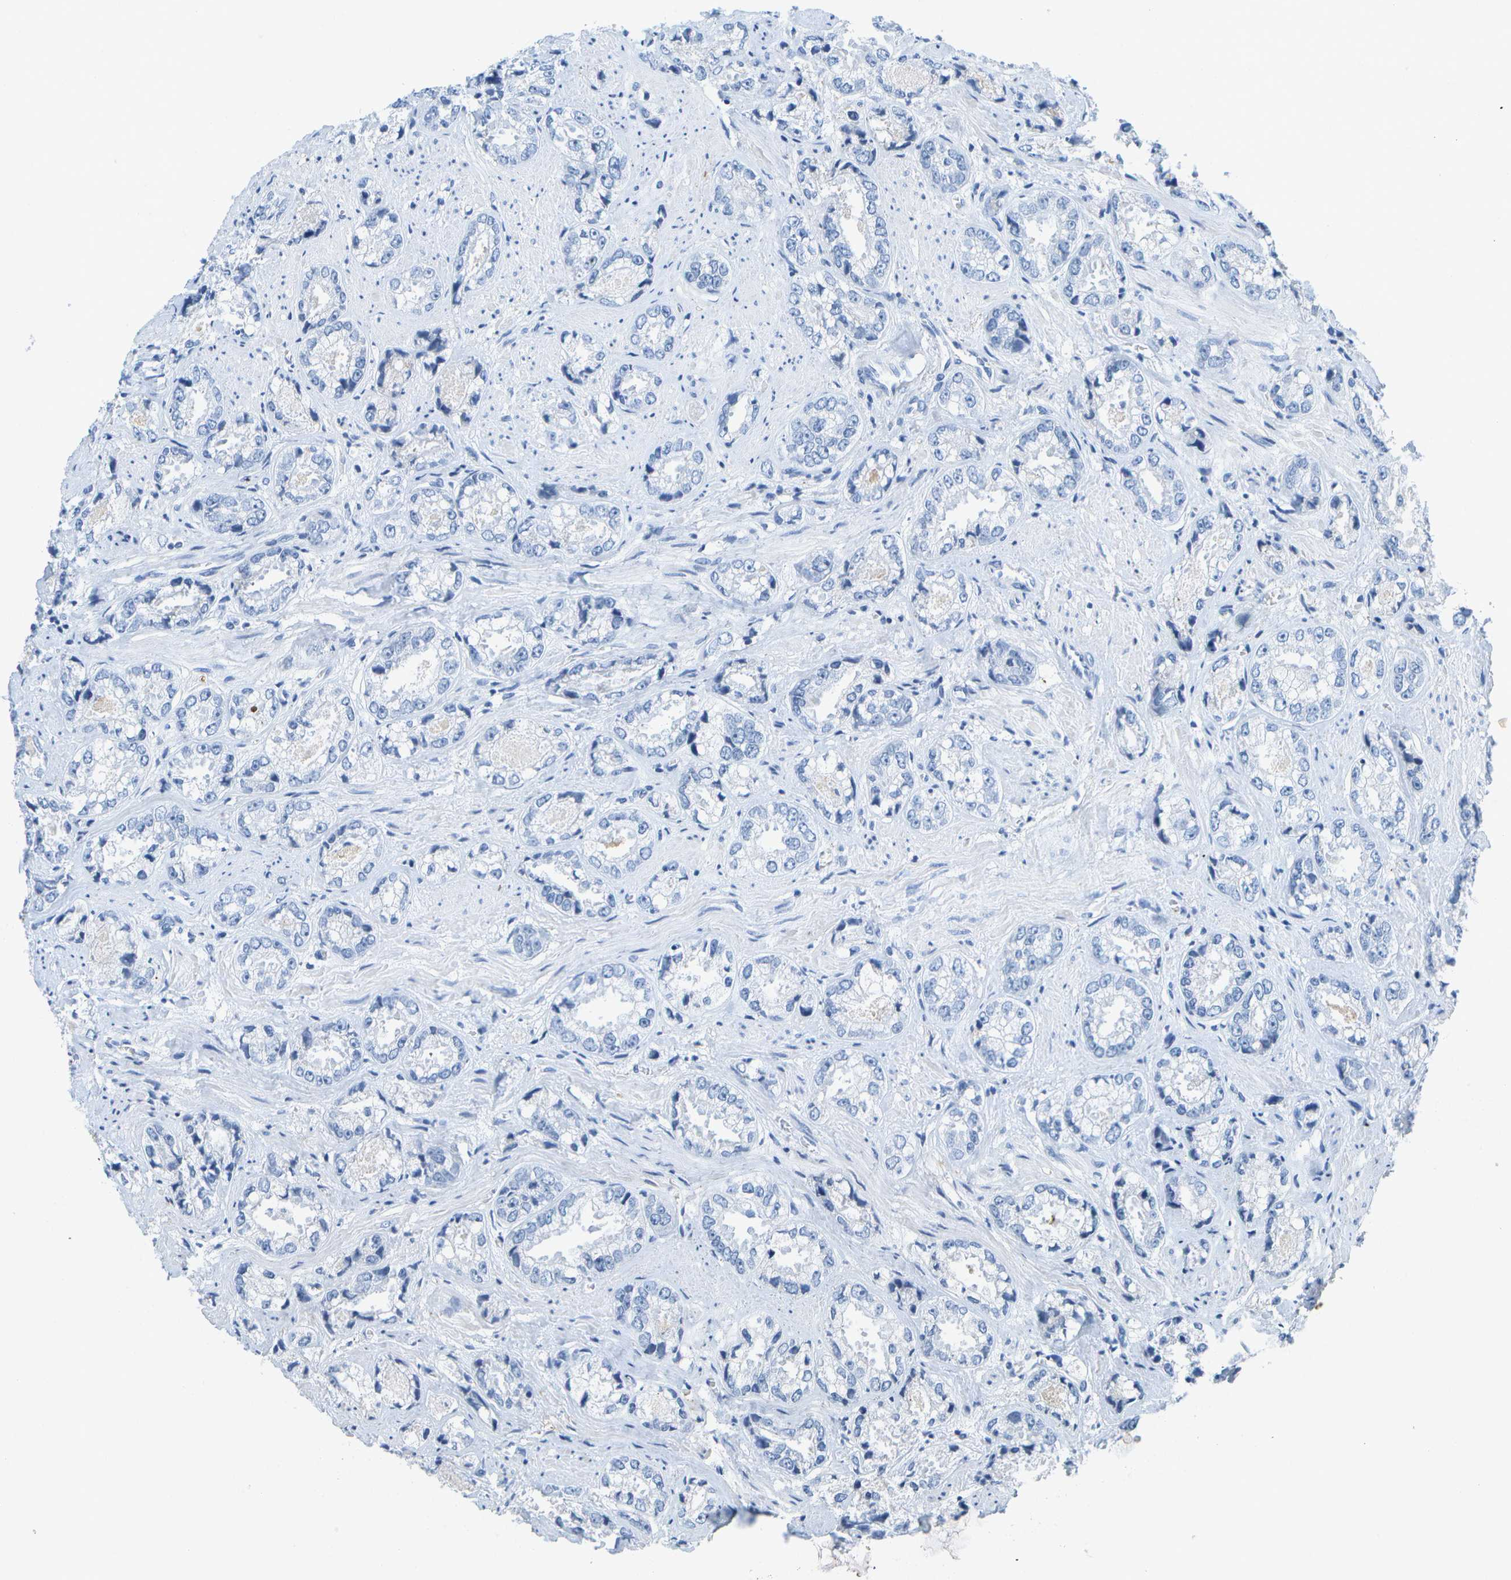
{"staining": {"intensity": "negative", "quantity": "none", "location": "none"}, "tissue": "prostate cancer", "cell_type": "Tumor cells", "image_type": "cancer", "snomed": [{"axis": "morphology", "description": "Adenocarcinoma, High grade"}, {"axis": "topography", "description": "Prostate"}], "caption": "Image shows no significant protein positivity in tumor cells of prostate cancer (adenocarcinoma (high-grade)).", "gene": "SERPINA1", "patient": {"sex": "male", "age": 61}}